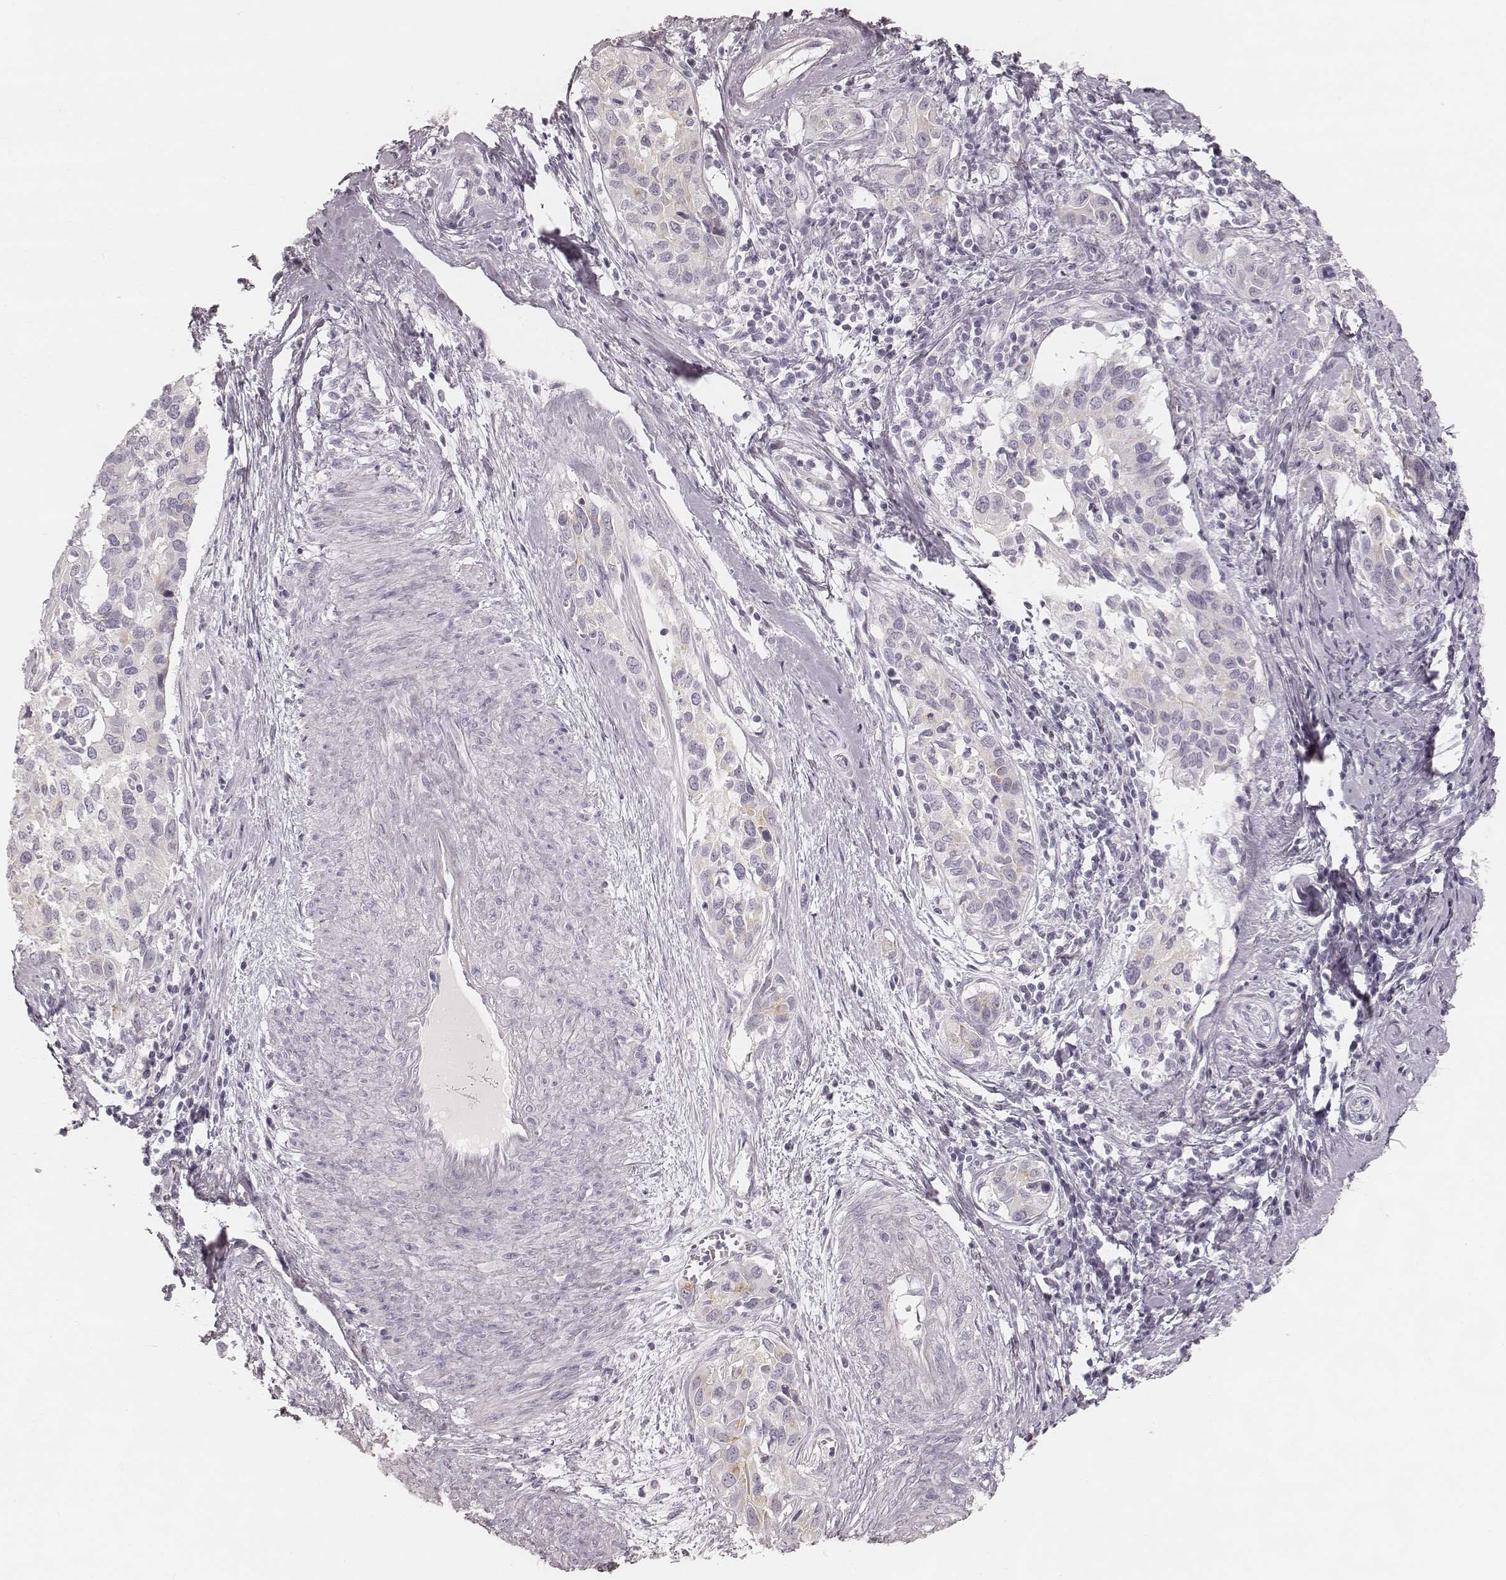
{"staining": {"intensity": "negative", "quantity": "none", "location": "none"}, "tissue": "cervical cancer", "cell_type": "Tumor cells", "image_type": "cancer", "snomed": [{"axis": "morphology", "description": "Squamous cell carcinoma, NOS"}, {"axis": "topography", "description": "Cervix"}], "caption": "Photomicrograph shows no protein staining in tumor cells of cervical squamous cell carcinoma tissue. (DAB immunohistochemistry with hematoxylin counter stain).", "gene": "HNF4G", "patient": {"sex": "female", "age": 51}}